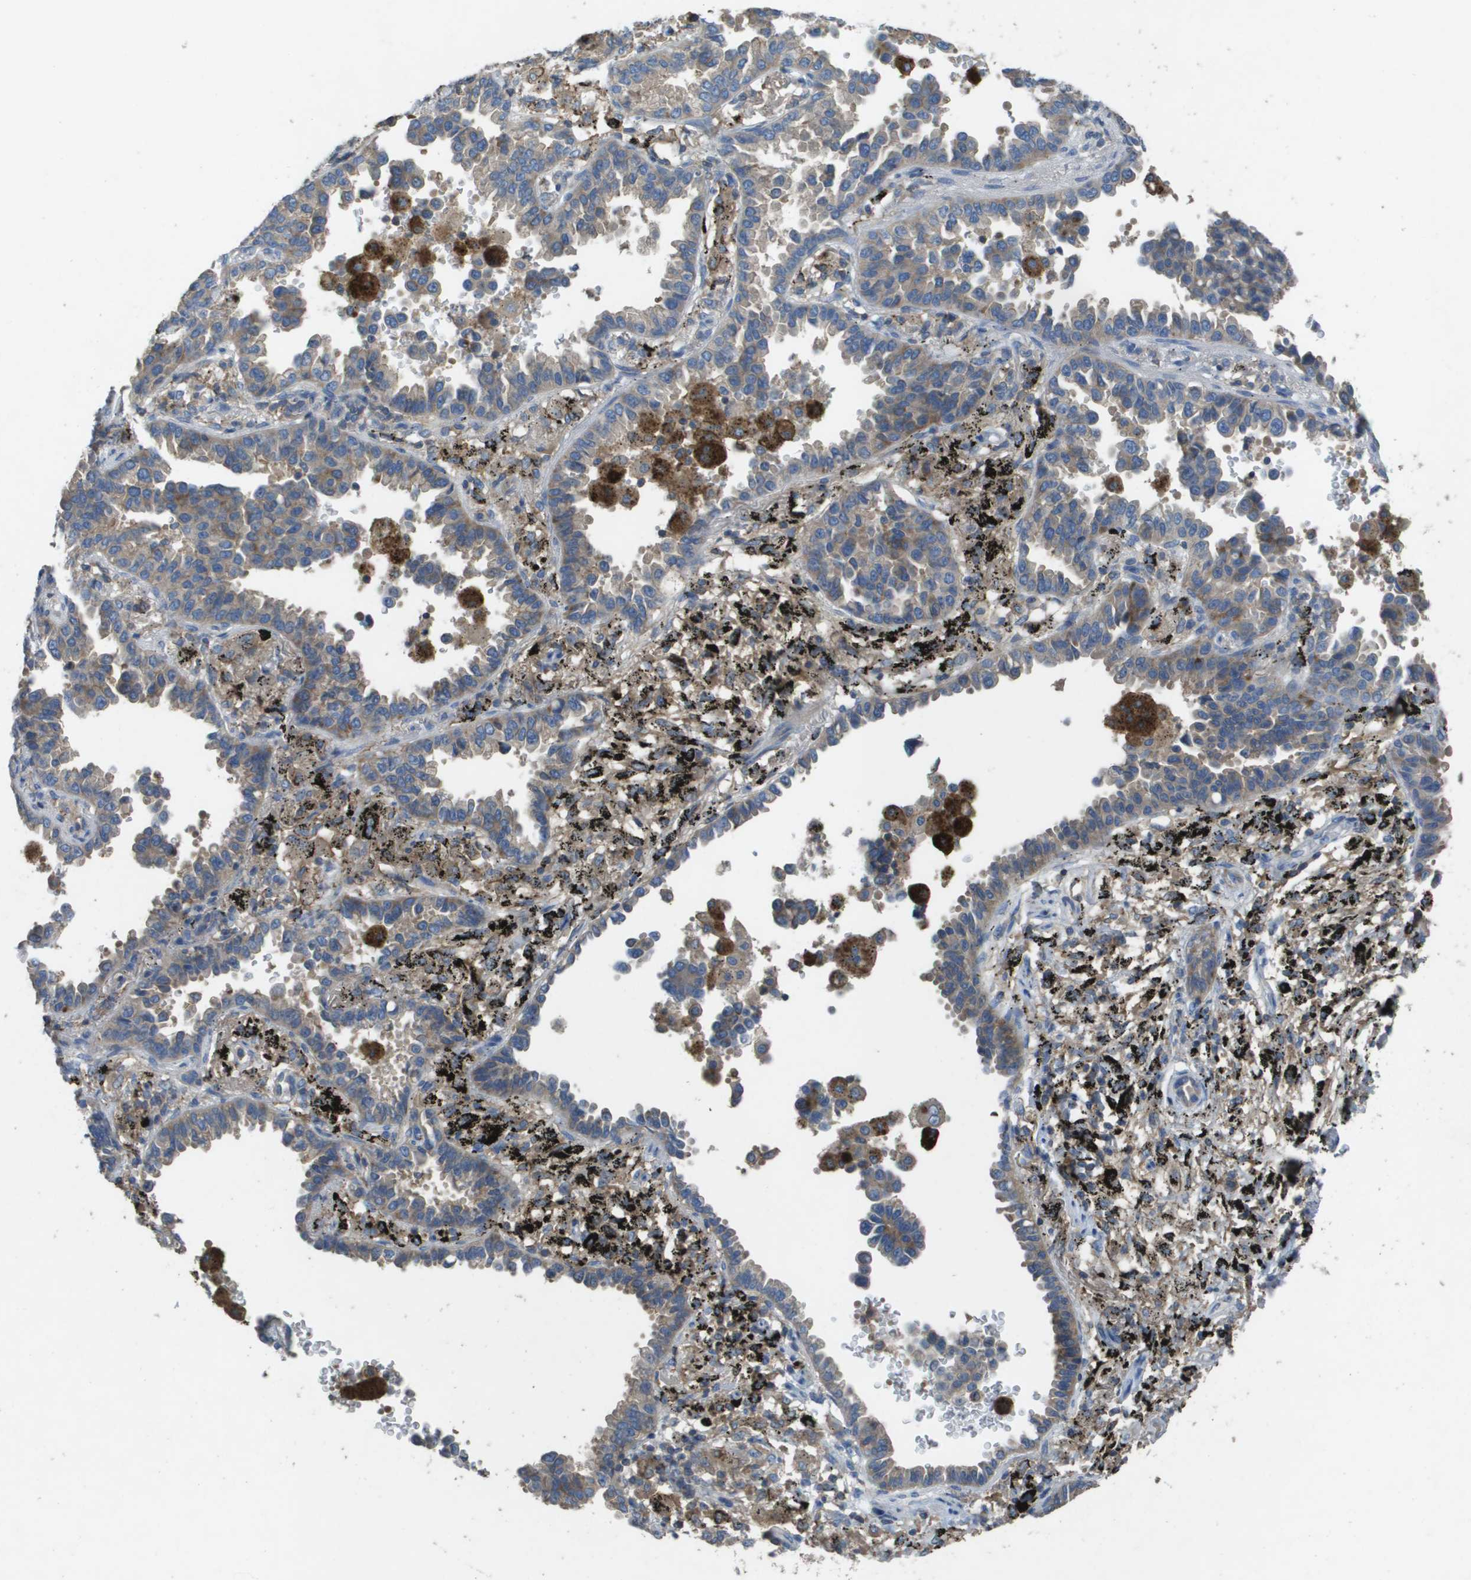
{"staining": {"intensity": "weak", "quantity": ">75%", "location": "cytoplasmic/membranous"}, "tissue": "lung cancer", "cell_type": "Tumor cells", "image_type": "cancer", "snomed": [{"axis": "morphology", "description": "Normal tissue, NOS"}, {"axis": "morphology", "description": "Adenocarcinoma, NOS"}, {"axis": "topography", "description": "Lung"}], "caption": "Immunohistochemical staining of lung cancer demonstrates low levels of weak cytoplasmic/membranous protein expression in approximately >75% of tumor cells. The protein is stained brown, and the nuclei are stained in blue (DAB IHC with brightfield microscopy, high magnification).", "gene": "CLCA4", "patient": {"sex": "male", "age": 59}}